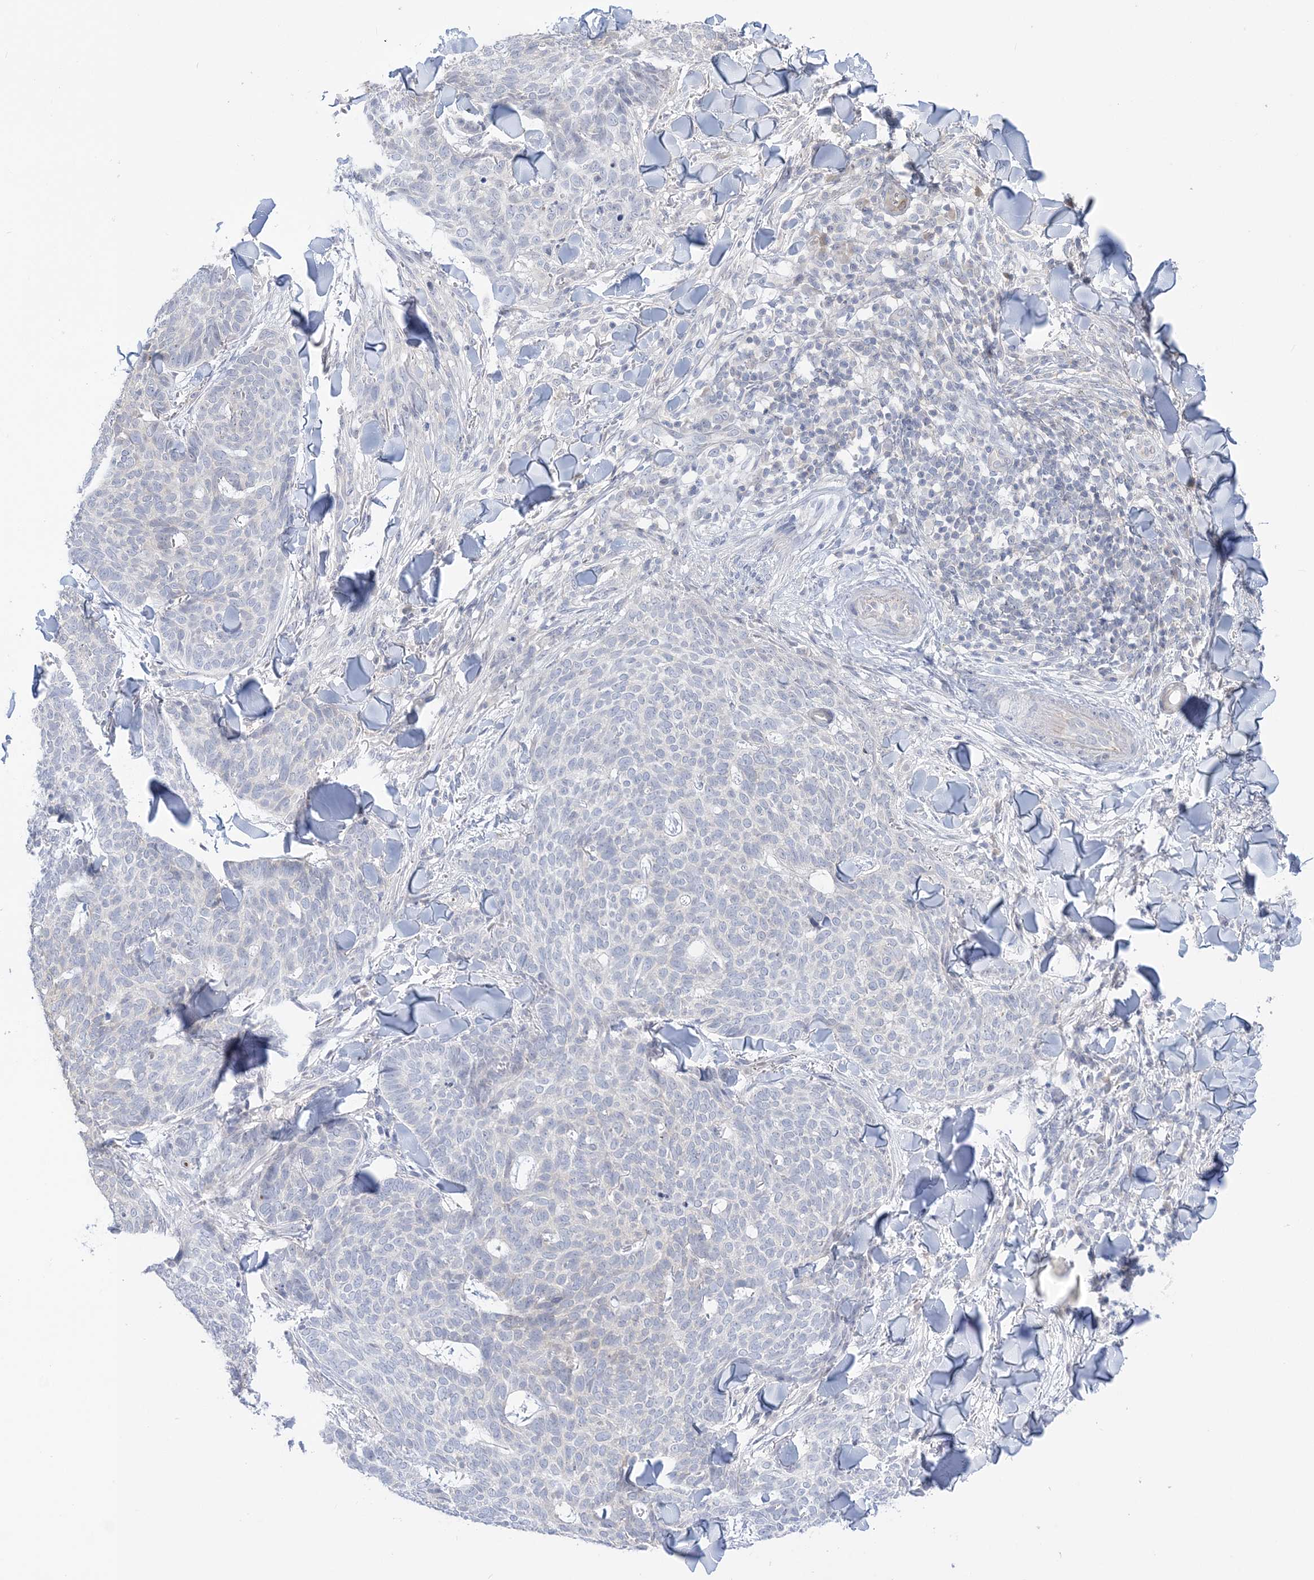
{"staining": {"intensity": "negative", "quantity": "none", "location": "none"}, "tissue": "skin cancer", "cell_type": "Tumor cells", "image_type": "cancer", "snomed": [{"axis": "morphology", "description": "Normal tissue, NOS"}, {"axis": "morphology", "description": "Basal cell carcinoma"}, {"axis": "topography", "description": "Skin"}], "caption": "The histopathology image demonstrates no staining of tumor cells in basal cell carcinoma (skin).", "gene": "THADA", "patient": {"sex": "male", "age": 50}}